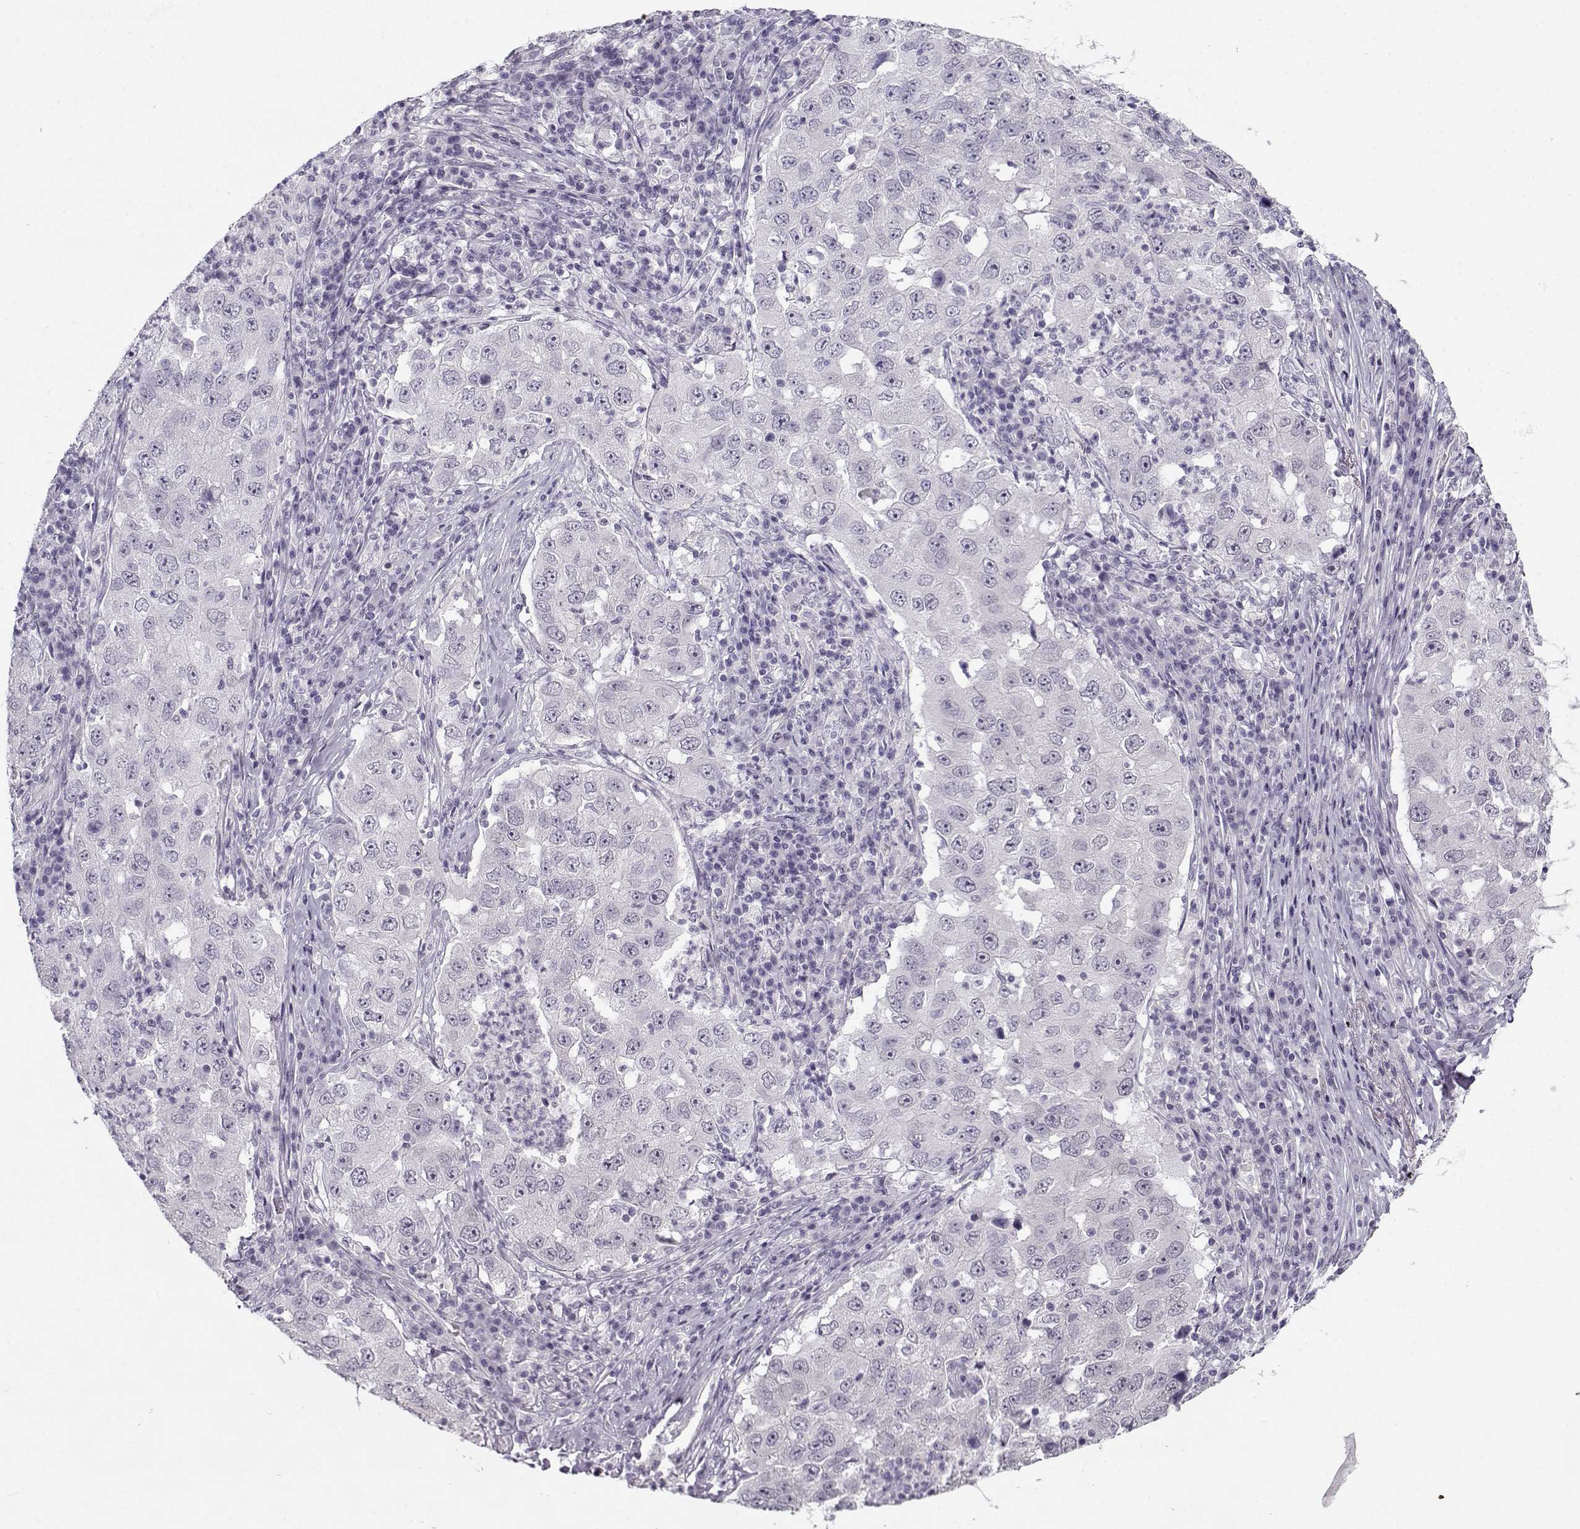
{"staining": {"intensity": "negative", "quantity": "none", "location": "none"}, "tissue": "lung cancer", "cell_type": "Tumor cells", "image_type": "cancer", "snomed": [{"axis": "morphology", "description": "Adenocarcinoma, NOS"}, {"axis": "topography", "description": "Lung"}], "caption": "High magnification brightfield microscopy of lung adenocarcinoma stained with DAB (3,3'-diaminobenzidine) (brown) and counterstained with hematoxylin (blue): tumor cells show no significant staining. Brightfield microscopy of immunohistochemistry stained with DAB (3,3'-diaminobenzidine) (brown) and hematoxylin (blue), captured at high magnification.", "gene": "TEX55", "patient": {"sex": "male", "age": 73}}